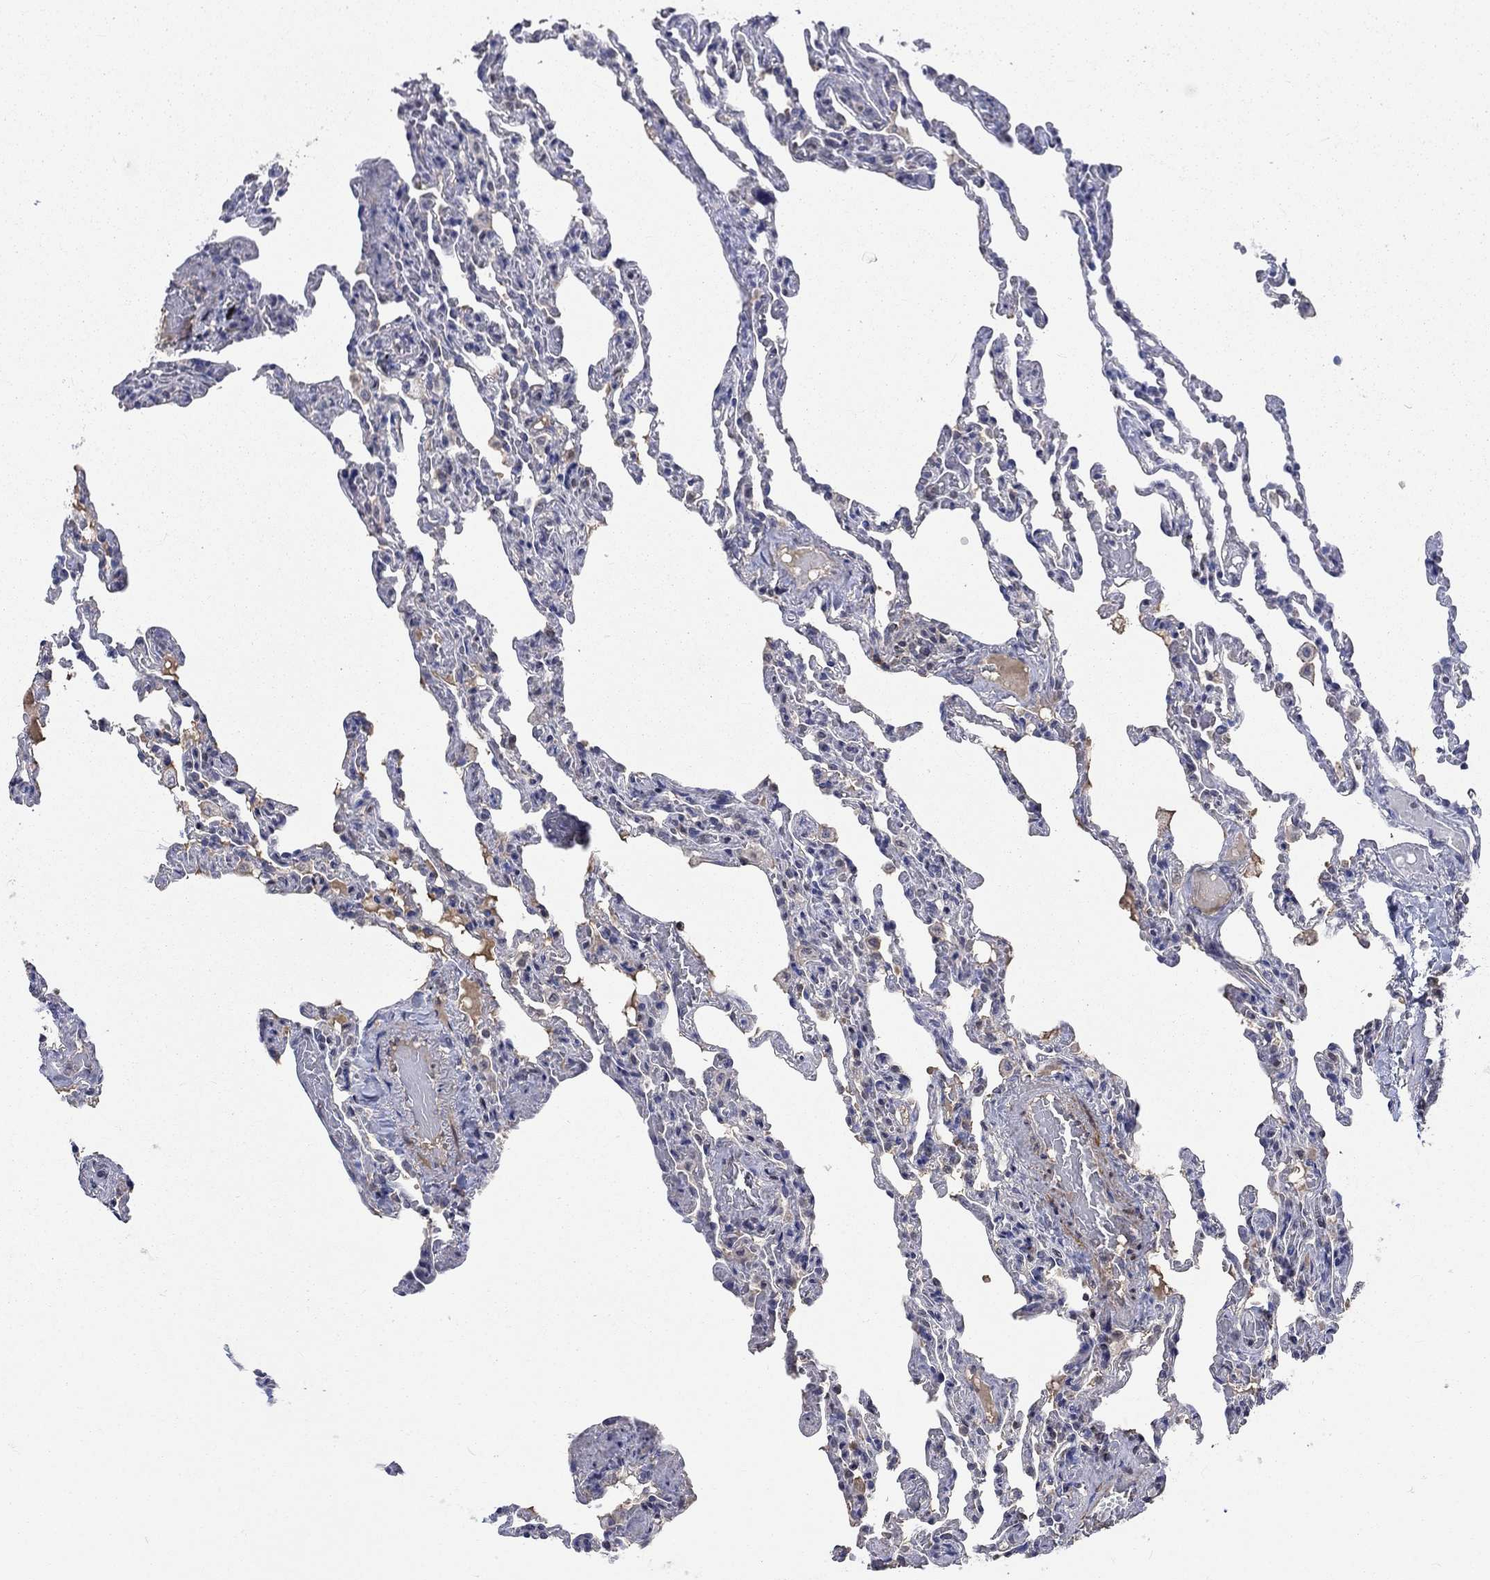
{"staining": {"intensity": "negative", "quantity": "none", "location": "none"}, "tissue": "lung", "cell_type": "Alveolar cells", "image_type": "normal", "snomed": [{"axis": "morphology", "description": "Normal tissue, NOS"}, {"axis": "topography", "description": "Lung"}], "caption": "This is an immunohistochemistry image of normal lung. There is no expression in alveolar cells.", "gene": "ZBTB18", "patient": {"sex": "female", "age": 43}}